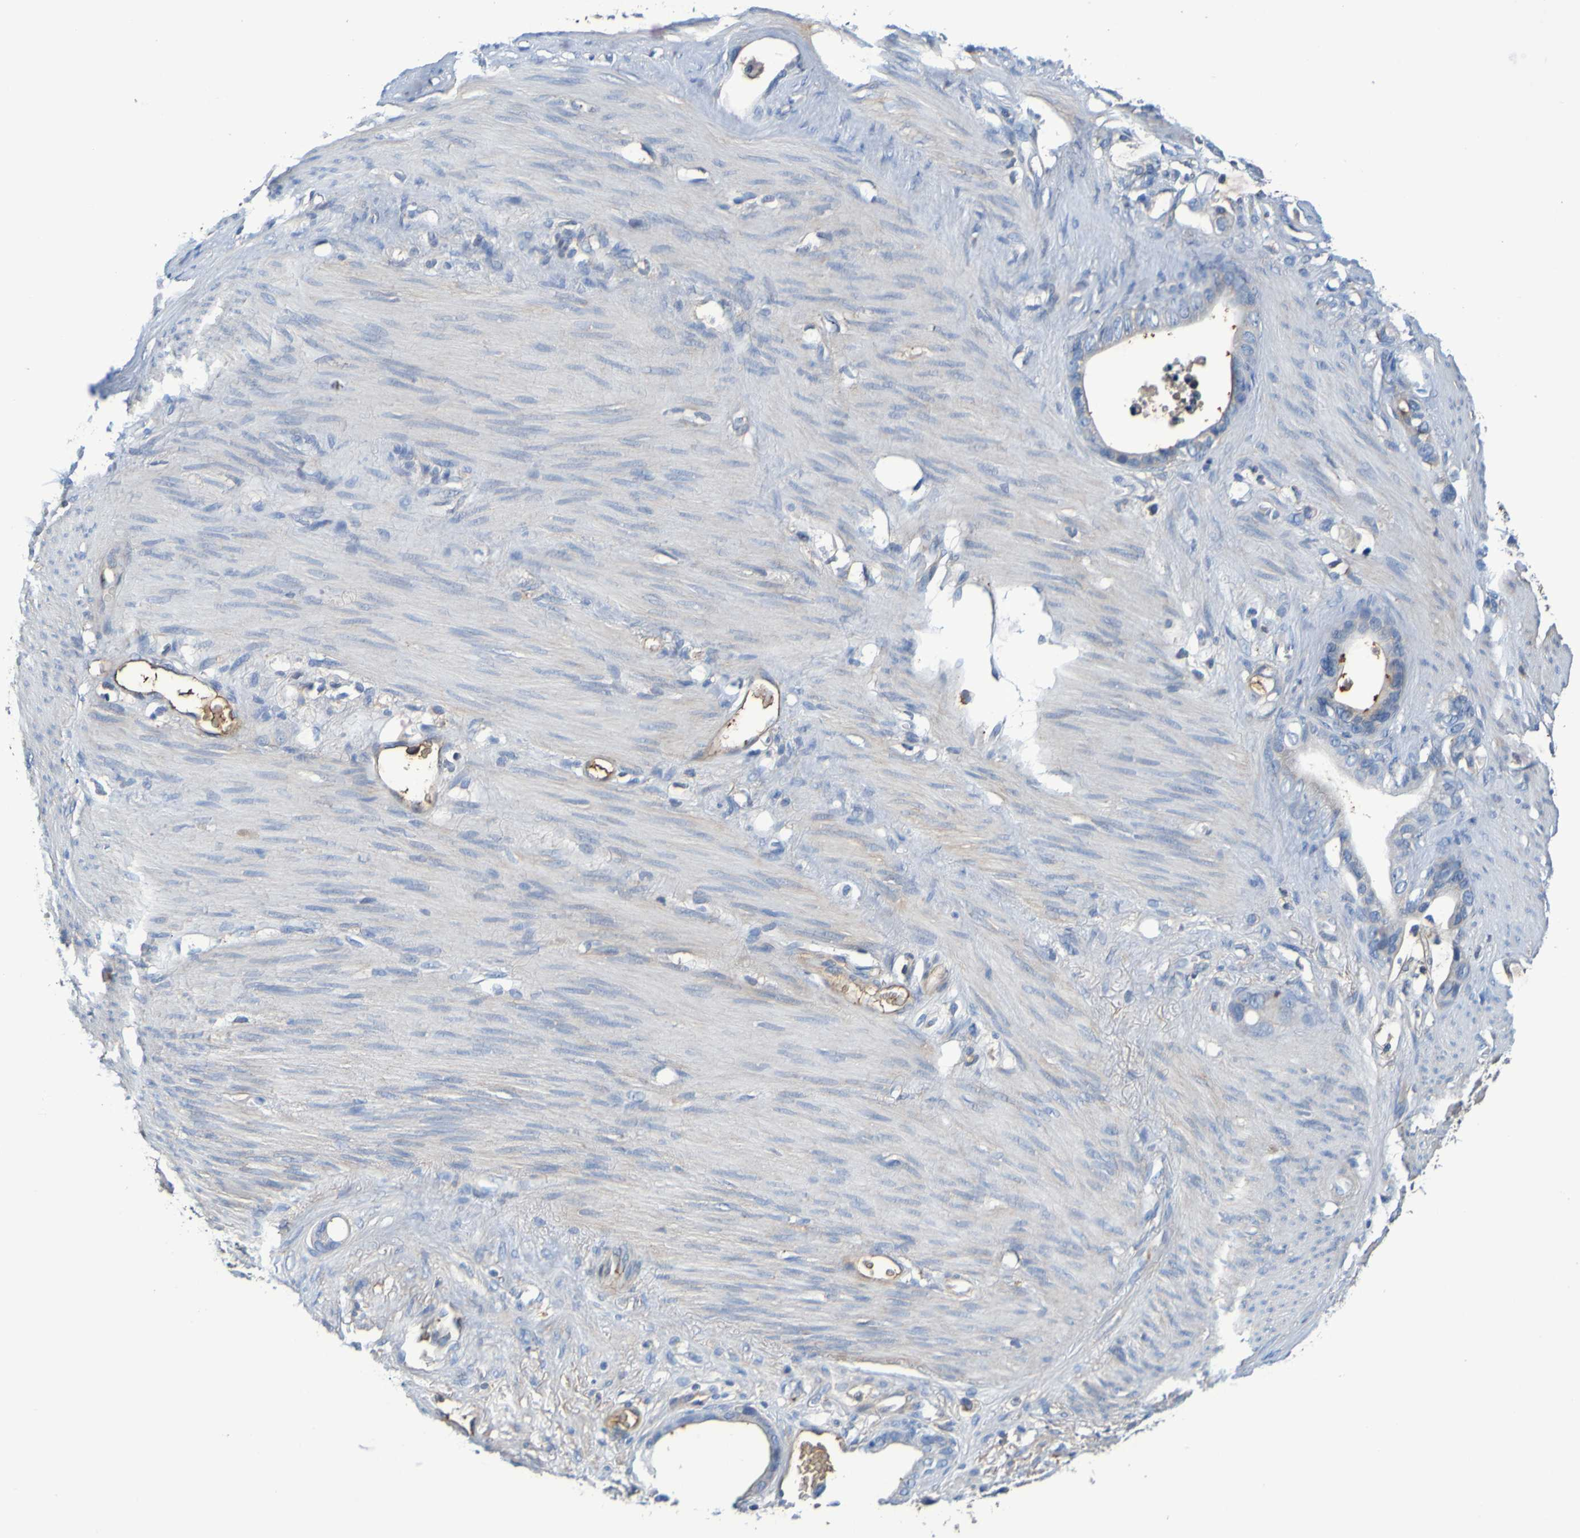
{"staining": {"intensity": "negative", "quantity": "none", "location": "none"}, "tissue": "stomach cancer", "cell_type": "Tumor cells", "image_type": "cancer", "snomed": [{"axis": "morphology", "description": "Adenocarcinoma, NOS"}, {"axis": "topography", "description": "Stomach"}], "caption": "The IHC histopathology image has no significant expression in tumor cells of stomach adenocarcinoma tissue.", "gene": "GAB3", "patient": {"sex": "female", "age": 75}}